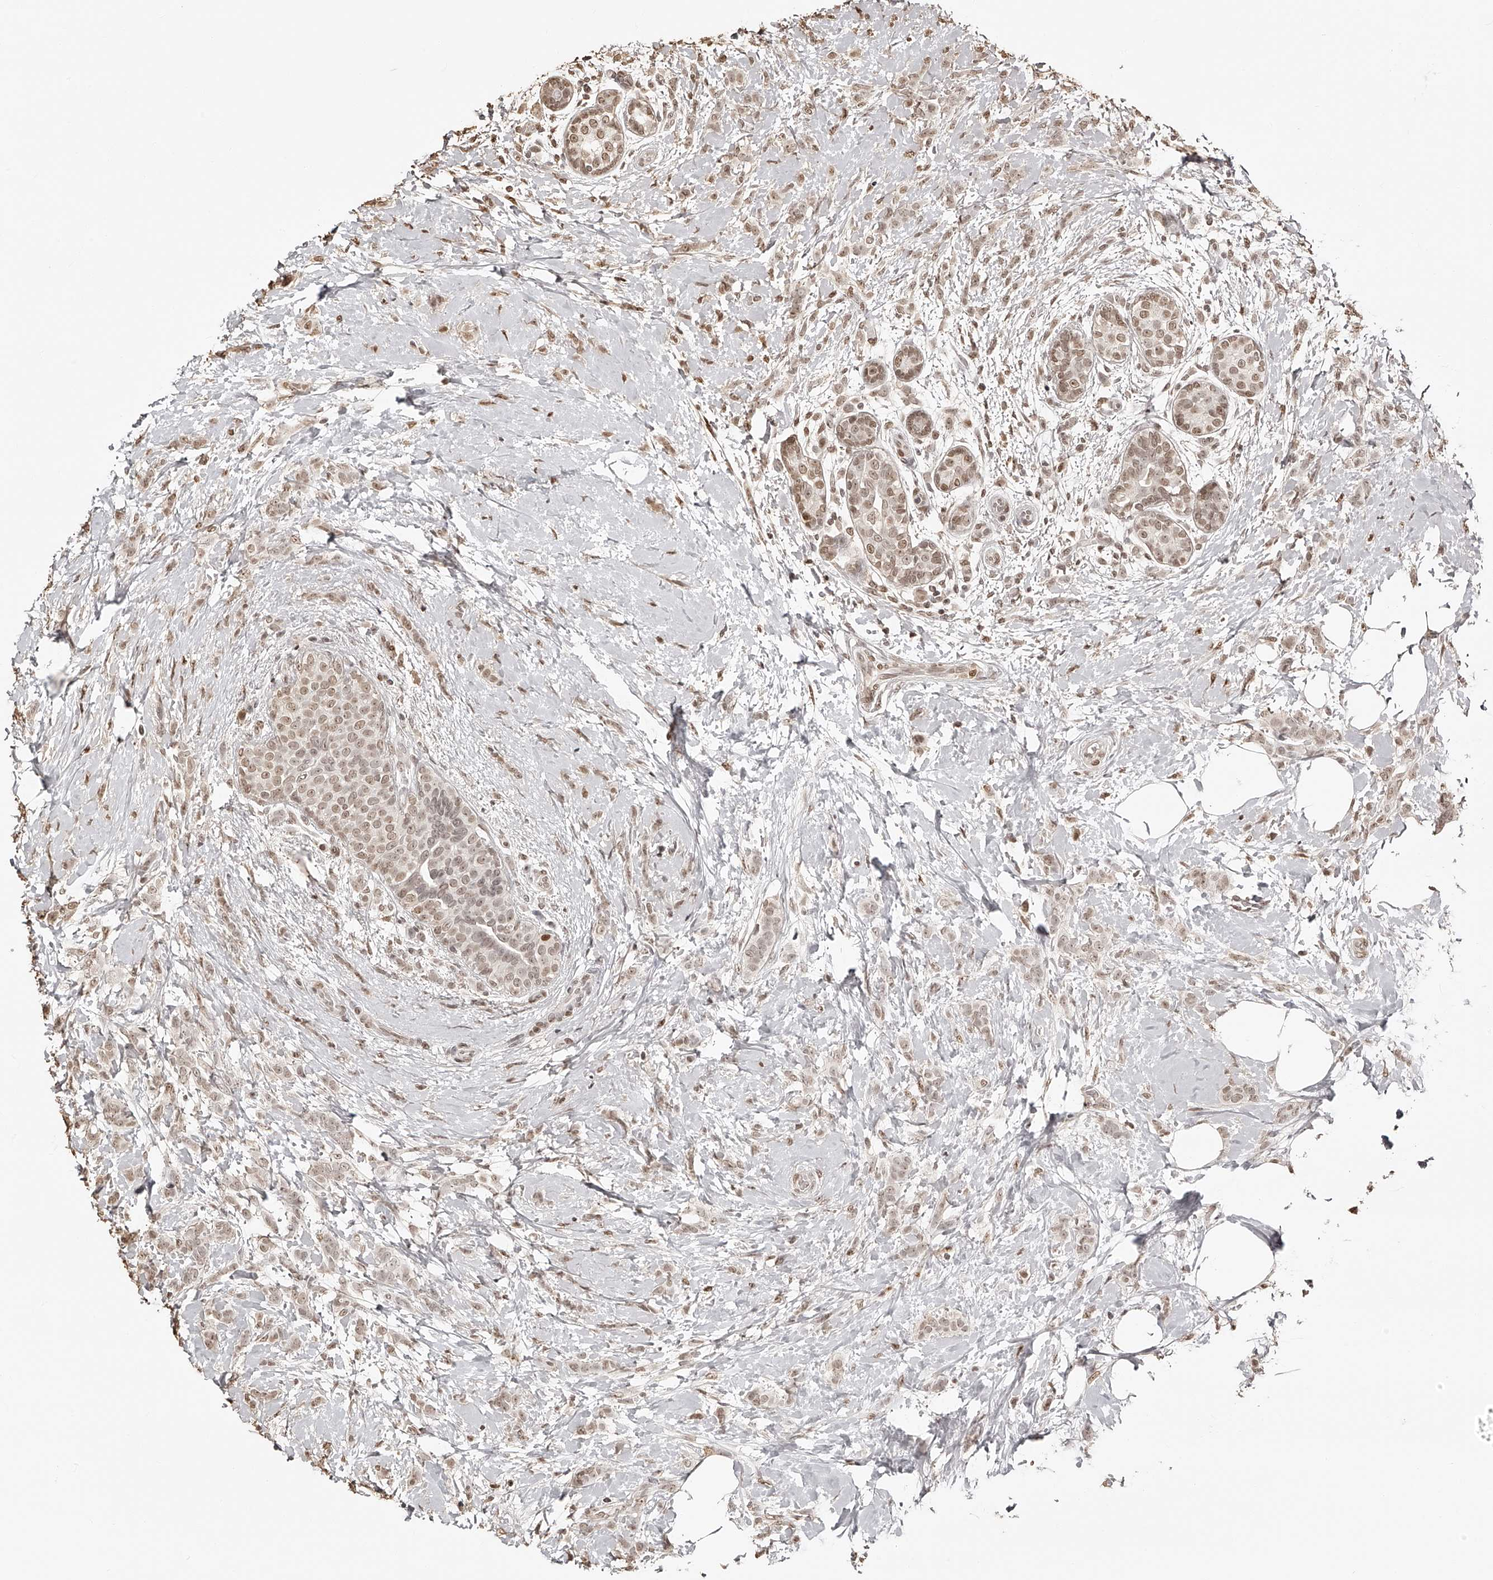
{"staining": {"intensity": "moderate", "quantity": ">75%", "location": "nuclear"}, "tissue": "breast cancer", "cell_type": "Tumor cells", "image_type": "cancer", "snomed": [{"axis": "morphology", "description": "Lobular carcinoma, in situ"}, {"axis": "morphology", "description": "Lobular carcinoma"}, {"axis": "topography", "description": "Breast"}], "caption": "Breast cancer (lobular carcinoma in situ) stained with immunohistochemistry (IHC) displays moderate nuclear staining in about >75% of tumor cells. The protein of interest is shown in brown color, while the nuclei are stained blue.", "gene": "ZNF503", "patient": {"sex": "female", "age": 41}}